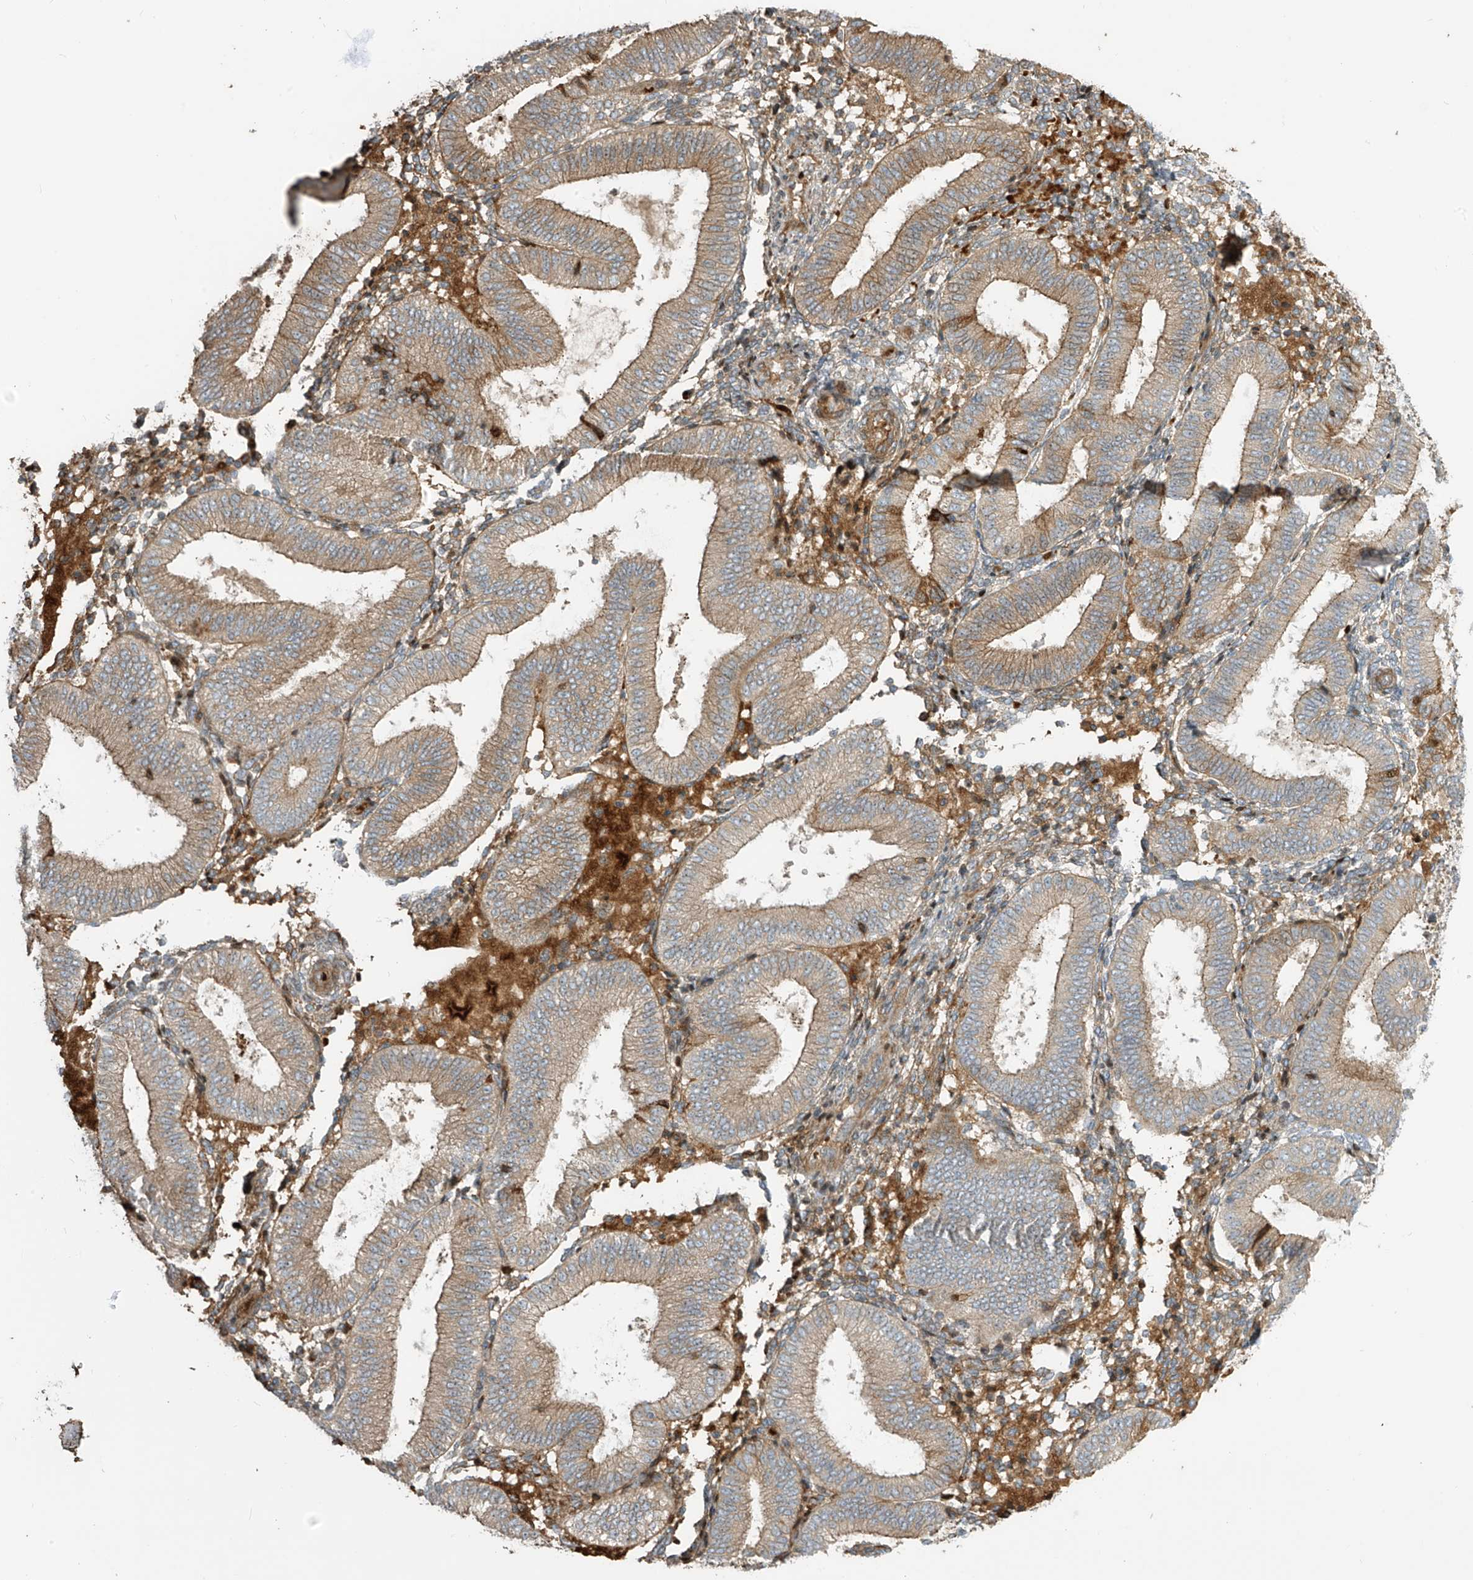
{"staining": {"intensity": "moderate", "quantity": "<25%", "location": "cytoplasmic/membranous"}, "tissue": "endometrium", "cell_type": "Cells in endometrial stroma", "image_type": "normal", "snomed": [{"axis": "morphology", "description": "Normal tissue, NOS"}, {"axis": "topography", "description": "Endometrium"}], "caption": "The photomicrograph demonstrates immunohistochemical staining of benign endometrium. There is moderate cytoplasmic/membranous positivity is seen in approximately <25% of cells in endometrial stroma. (Stains: DAB (3,3'-diaminobenzidine) in brown, nuclei in blue, Microscopy: brightfield microscopy at high magnification).", "gene": "ENTR1", "patient": {"sex": "female", "age": 39}}